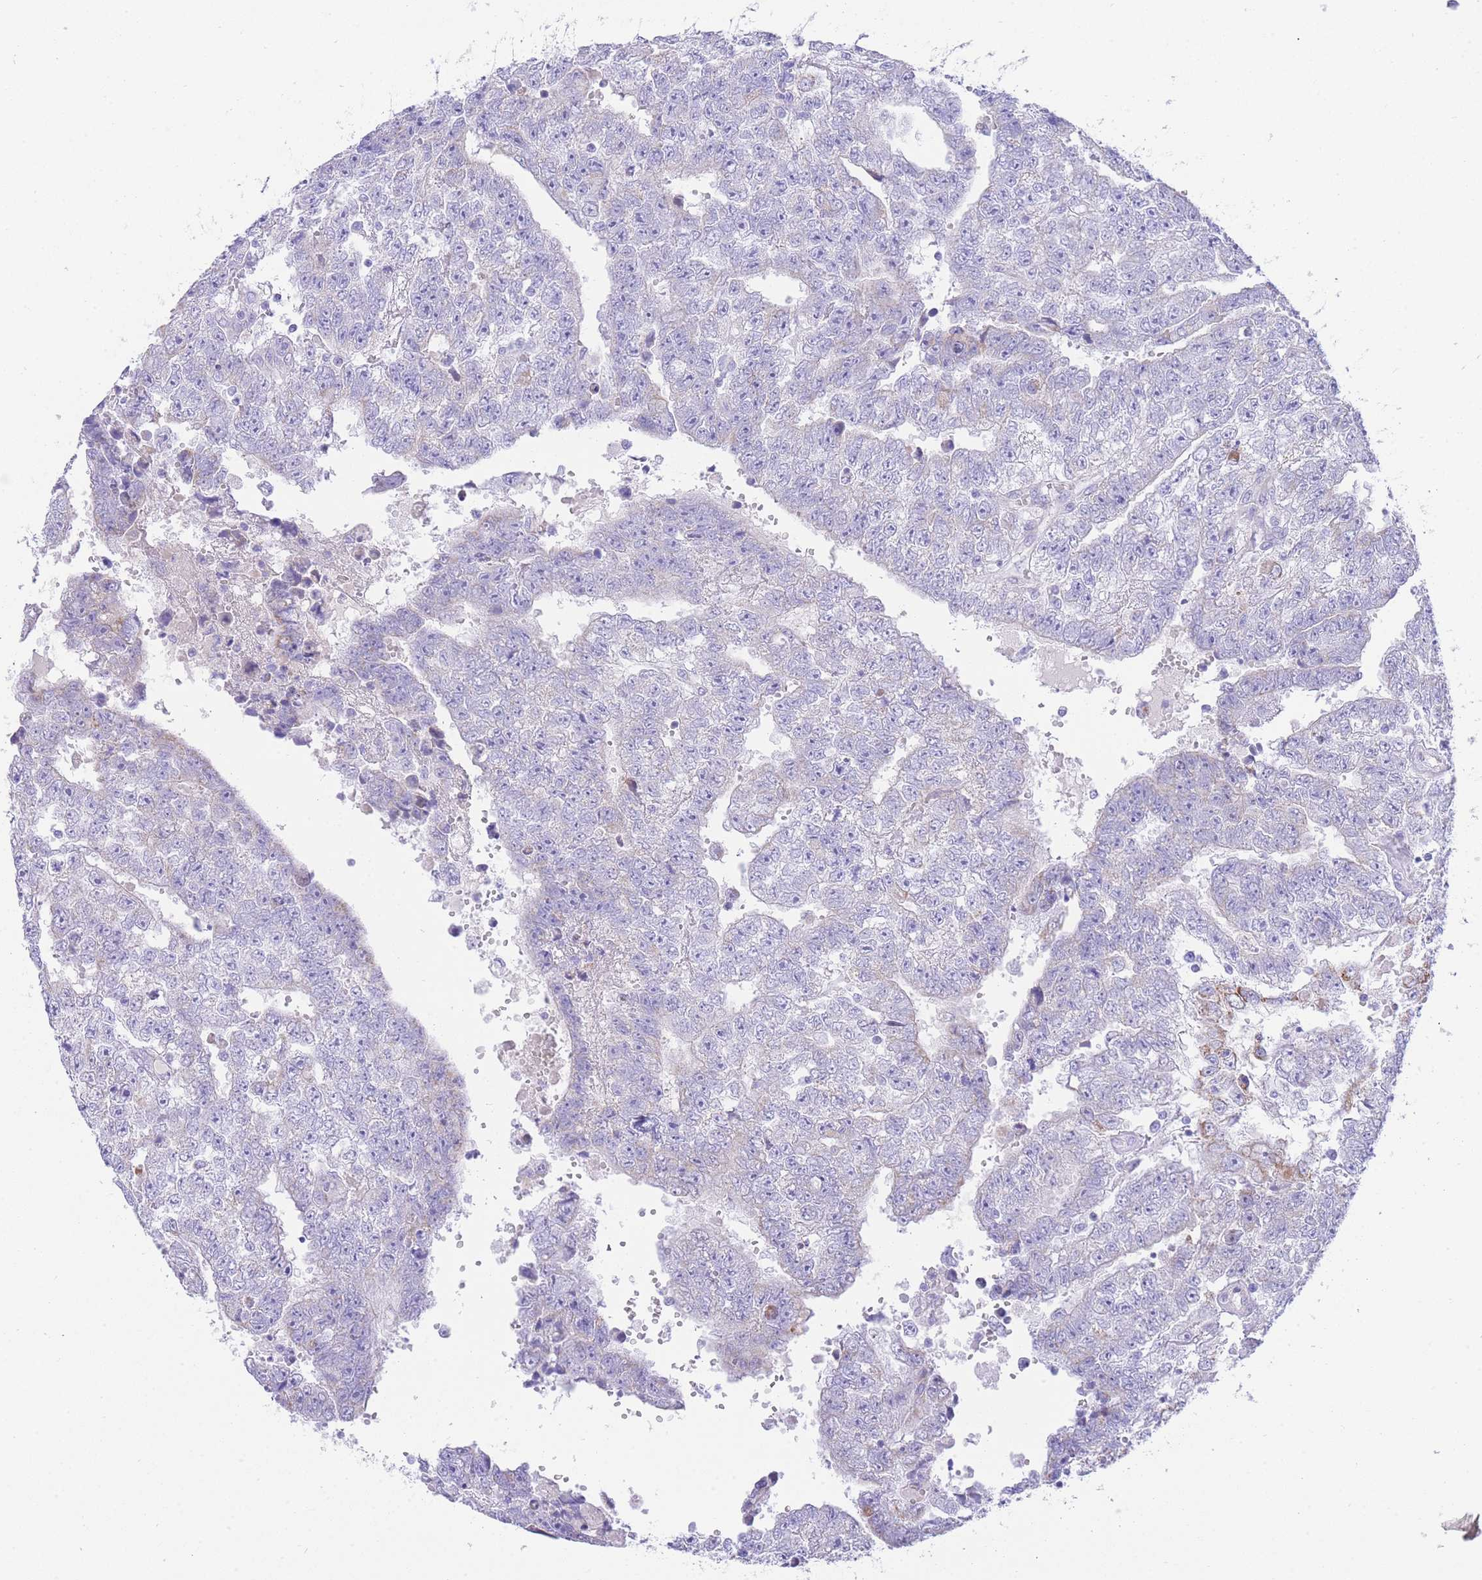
{"staining": {"intensity": "negative", "quantity": "none", "location": "none"}, "tissue": "testis cancer", "cell_type": "Tumor cells", "image_type": "cancer", "snomed": [{"axis": "morphology", "description": "Carcinoma, Embryonal, NOS"}, {"axis": "topography", "description": "Testis"}], "caption": "IHC photomicrograph of testis embryonal carcinoma stained for a protein (brown), which displays no expression in tumor cells.", "gene": "ACSM4", "patient": {"sex": "male", "age": 25}}